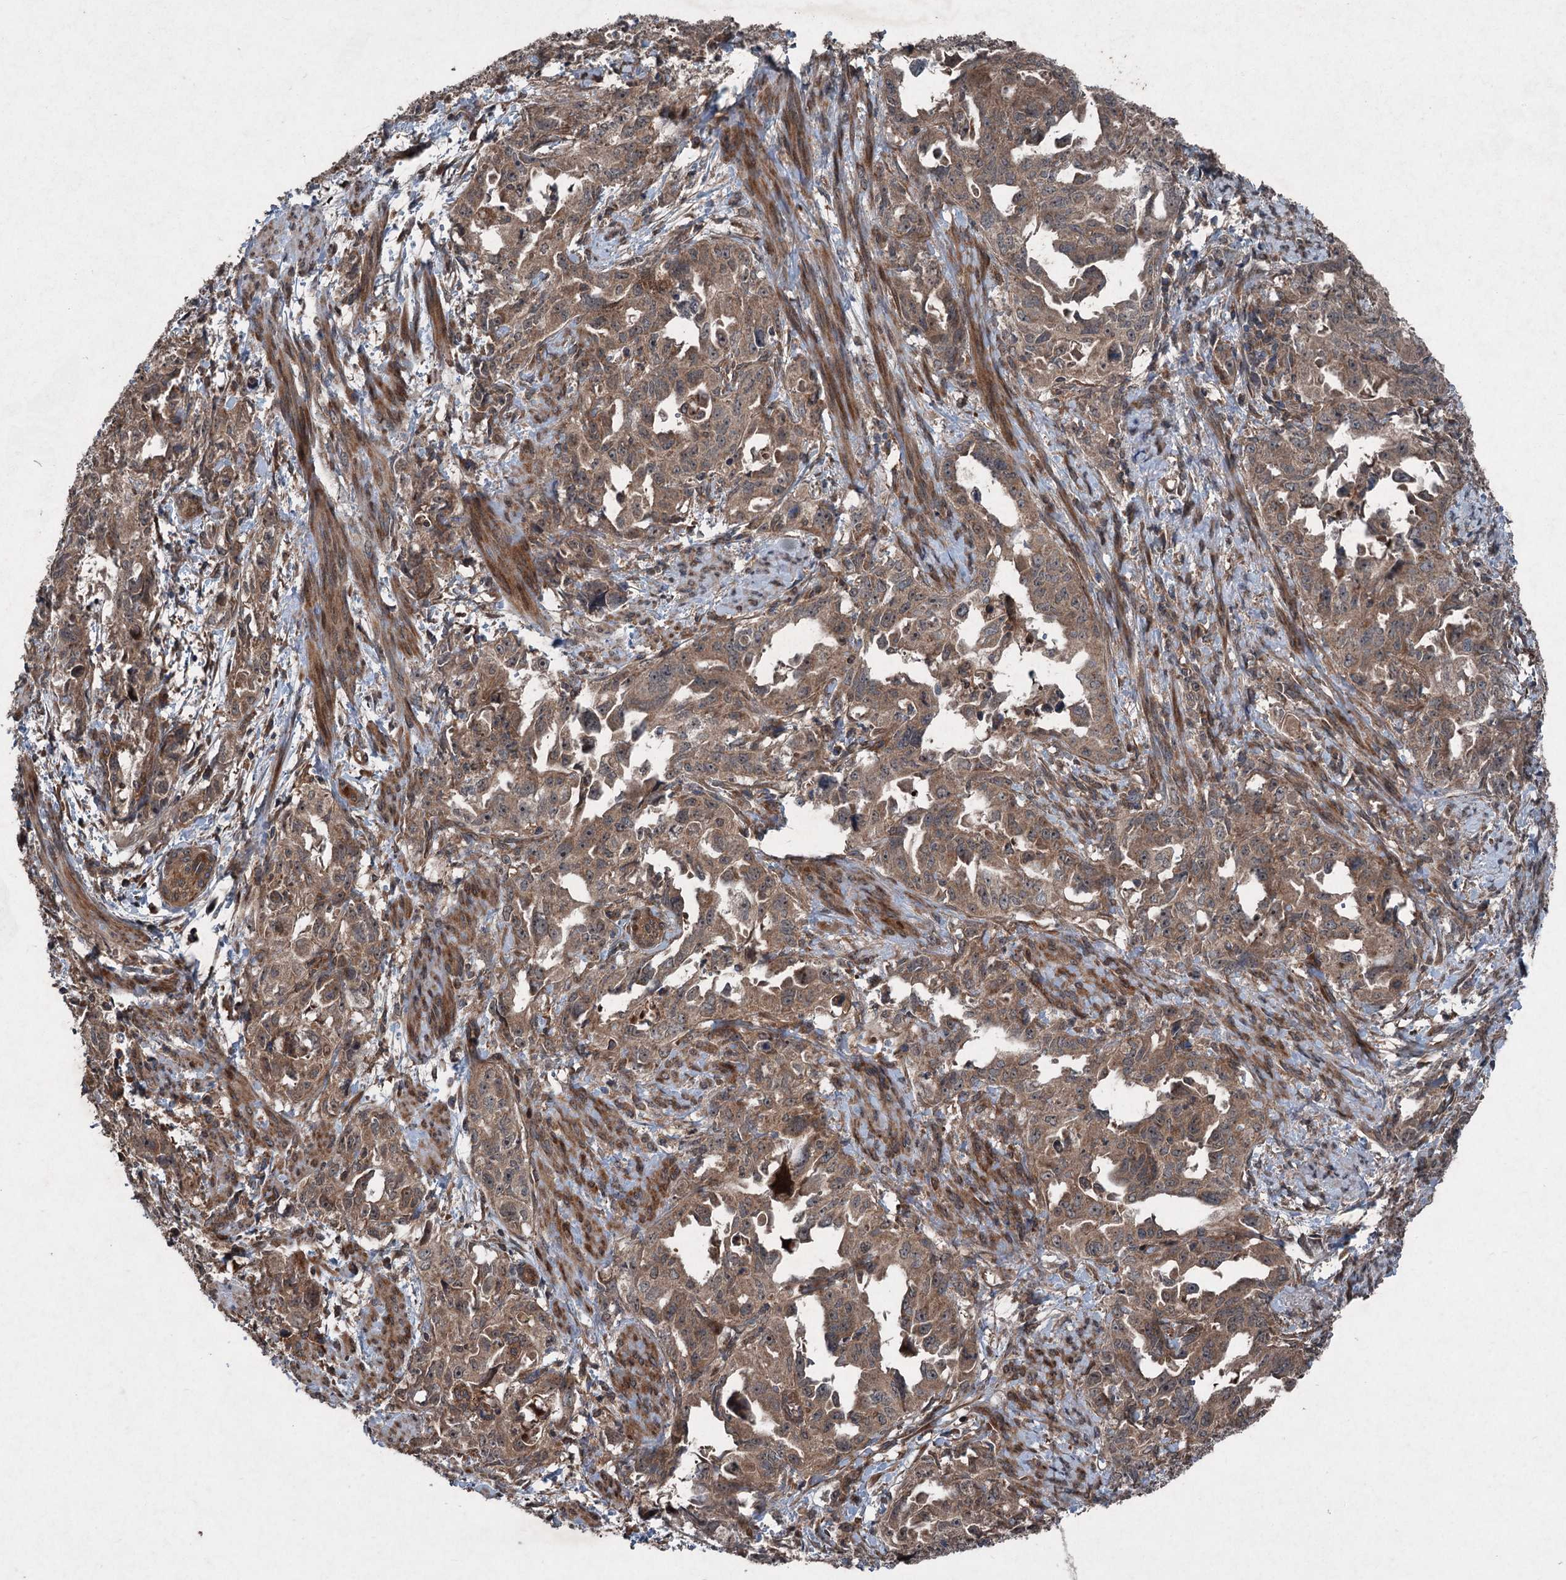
{"staining": {"intensity": "moderate", "quantity": ">75%", "location": "cytoplasmic/membranous"}, "tissue": "endometrial cancer", "cell_type": "Tumor cells", "image_type": "cancer", "snomed": [{"axis": "morphology", "description": "Adenocarcinoma, NOS"}, {"axis": "topography", "description": "Endometrium"}], "caption": "A histopathology image of human endometrial cancer stained for a protein displays moderate cytoplasmic/membranous brown staining in tumor cells.", "gene": "ALAS1", "patient": {"sex": "female", "age": 65}}